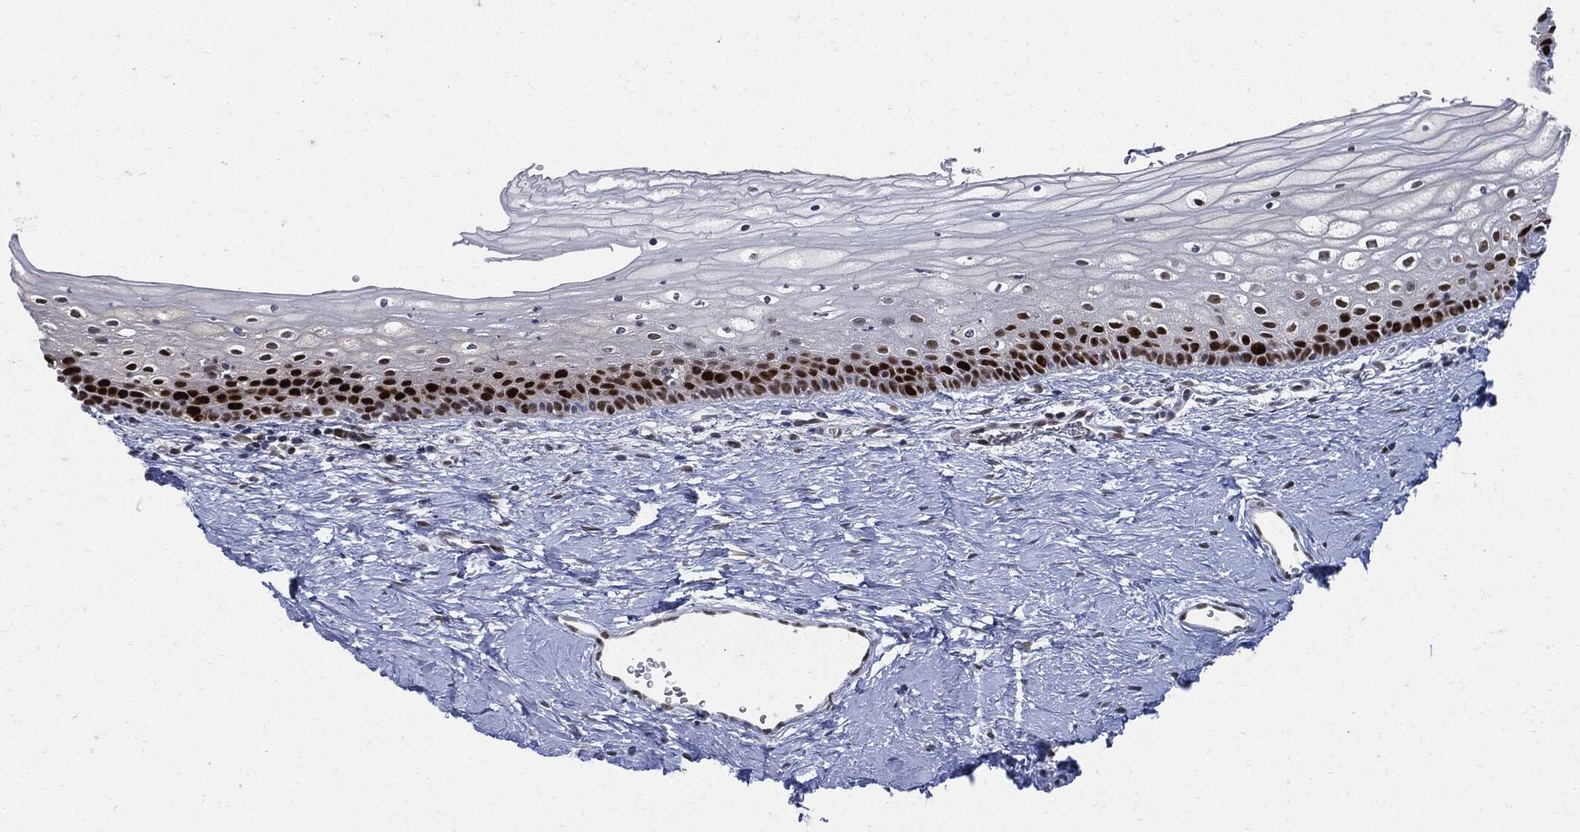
{"staining": {"intensity": "strong", "quantity": "<25%", "location": "nuclear"}, "tissue": "vagina", "cell_type": "Squamous epithelial cells", "image_type": "normal", "snomed": [{"axis": "morphology", "description": "Normal tissue, NOS"}, {"axis": "topography", "description": "Vagina"}], "caption": "Strong nuclear expression for a protein is appreciated in about <25% of squamous epithelial cells of benign vagina using immunohistochemistry (IHC).", "gene": "PCNA", "patient": {"sex": "female", "age": 32}}